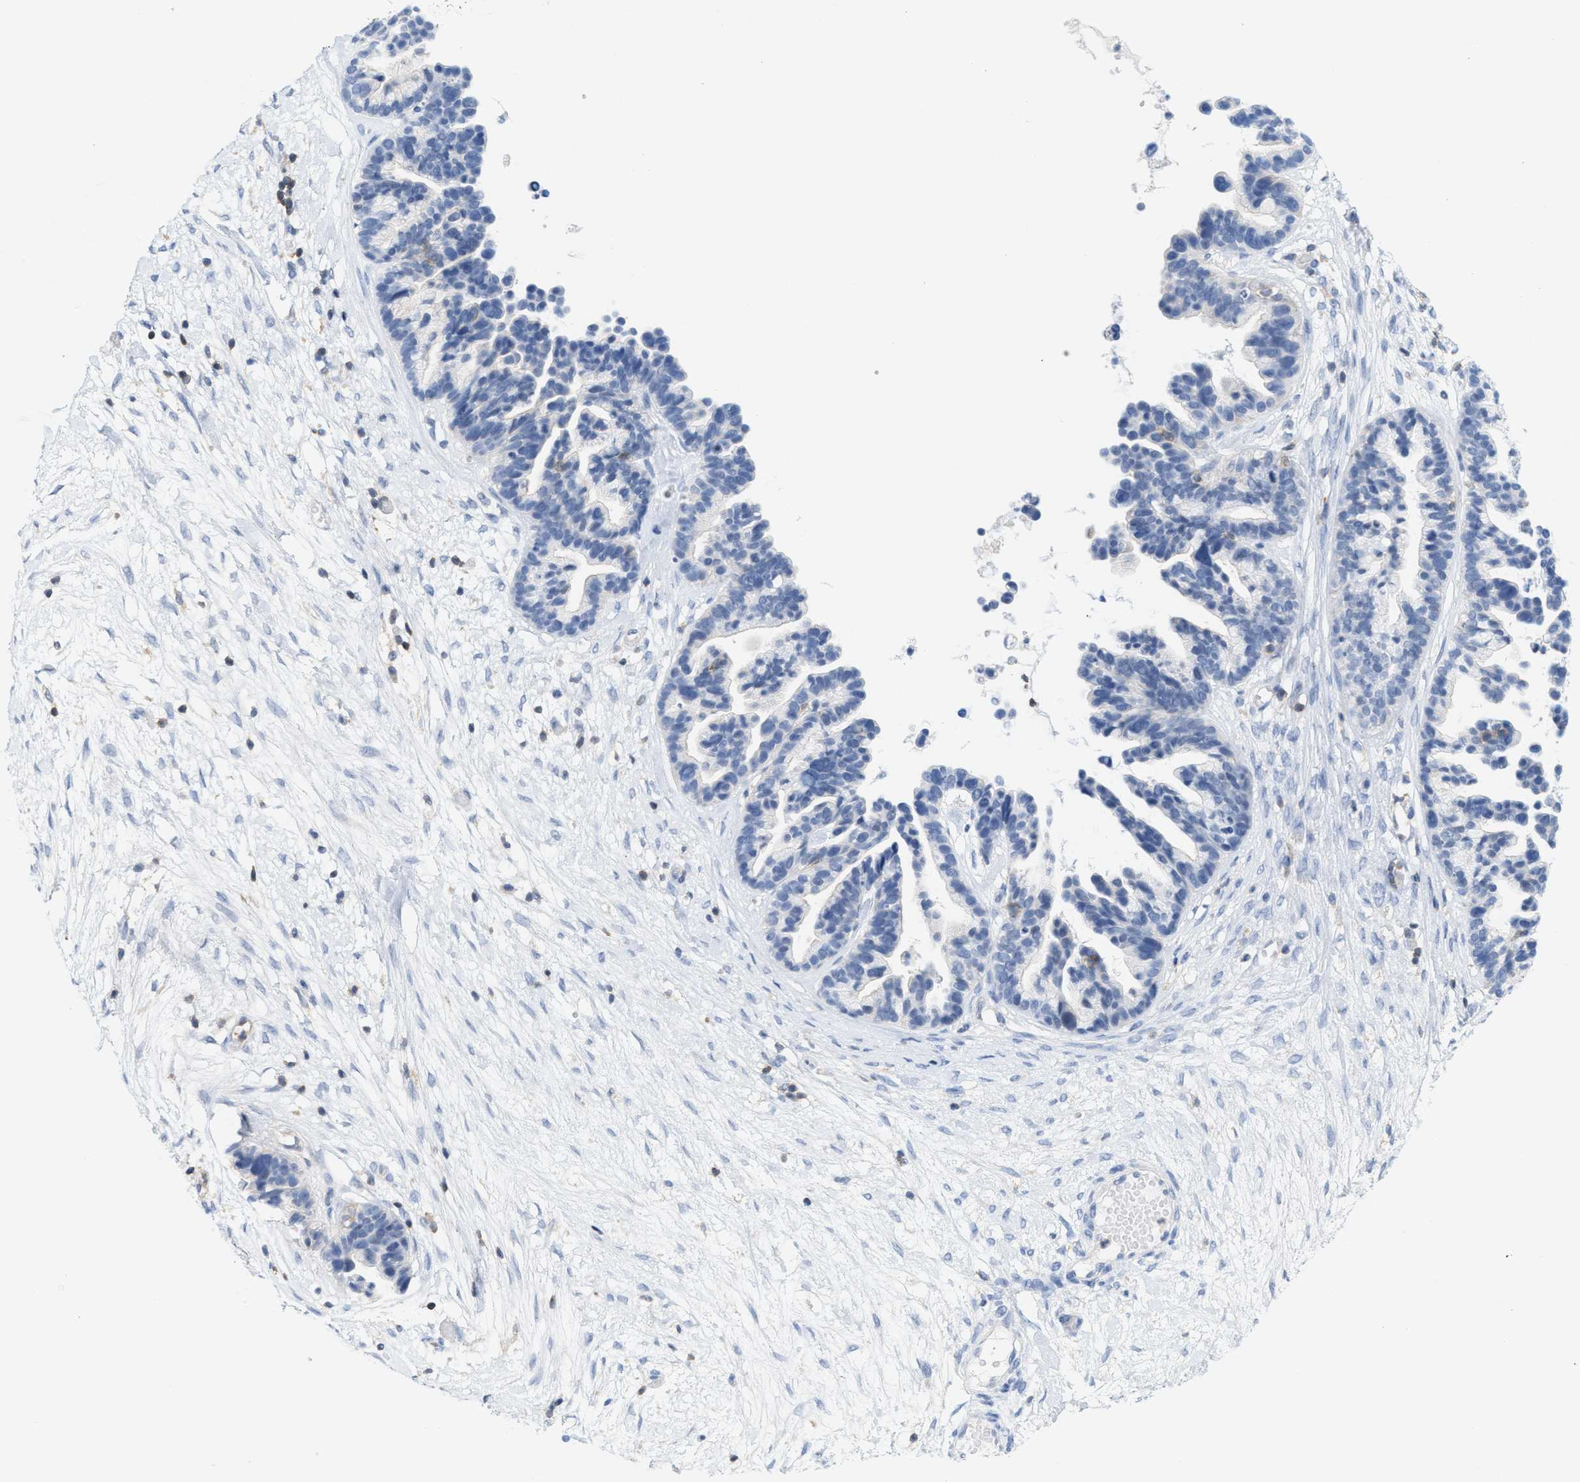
{"staining": {"intensity": "negative", "quantity": "none", "location": "none"}, "tissue": "ovarian cancer", "cell_type": "Tumor cells", "image_type": "cancer", "snomed": [{"axis": "morphology", "description": "Cystadenocarcinoma, serous, NOS"}, {"axis": "topography", "description": "Ovary"}], "caption": "This histopathology image is of ovarian serous cystadenocarcinoma stained with immunohistochemistry (IHC) to label a protein in brown with the nuclei are counter-stained blue. There is no staining in tumor cells. (Stains: DAB IHC with hematoxylin counter stain, Microscopy: brightfield microscopy at high magnification).", "gene": "IL16", "patient": {"sex": "female", "age": 56}}